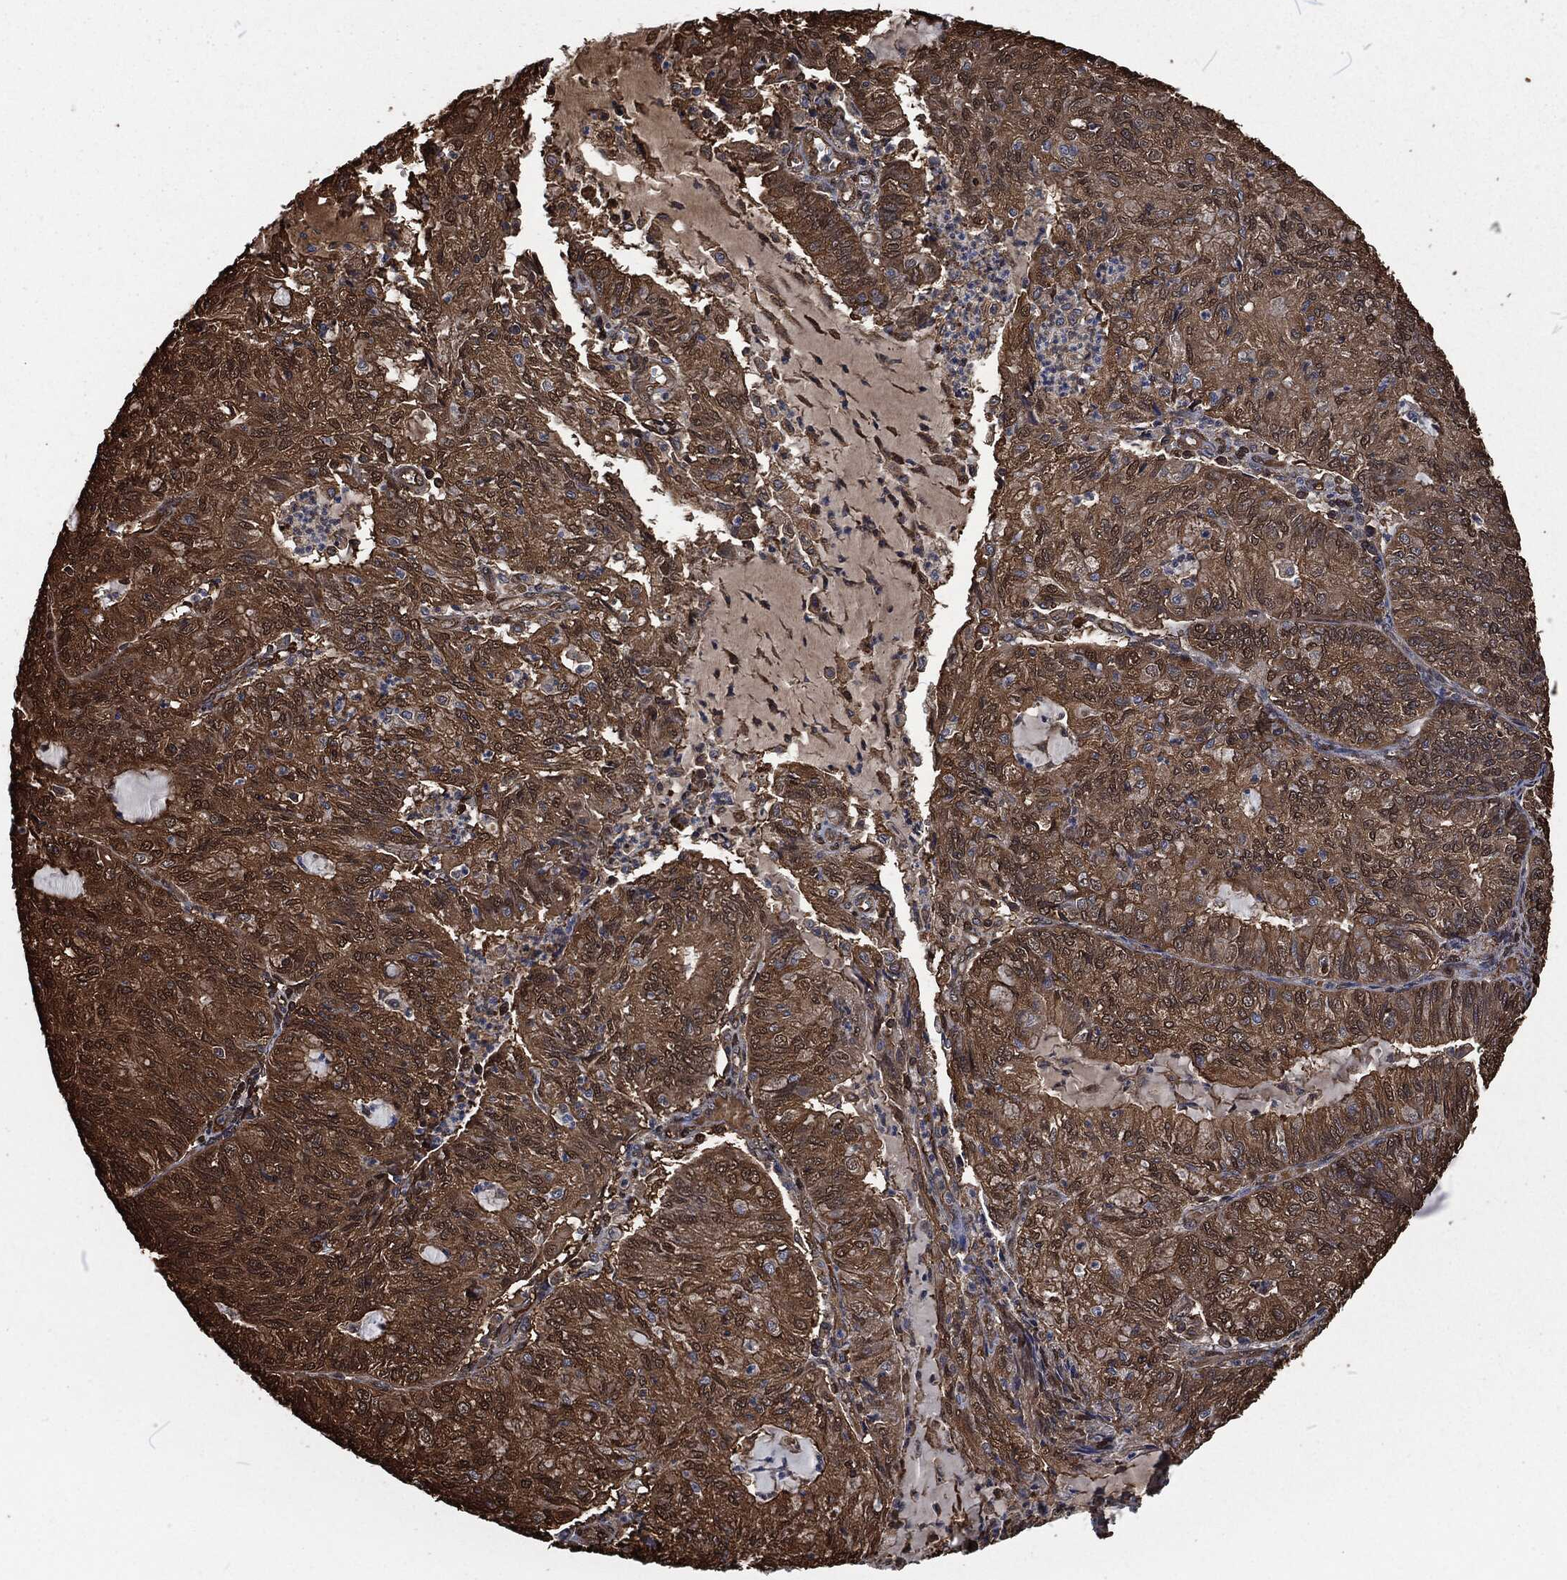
{"staining": {"intensity": "strong", "quantity": "25%-75%", "location": "cytoplasmic/membranous"}, "tissue": "endometrial cancer", "cell_type": "Tumor cells", "image_type": "cancer", "snomed": [{"axis": "morphology", "description": "Adenocarcinoma, NOS"}, {"axis": "topography", "description": "Endometrium"}], "caption": "Human endometrial cancer stained with a protein marker displays strong staining in tumor cells.", "gene": "PRDX4", "patient": {"sex": "female", "age": 82}}